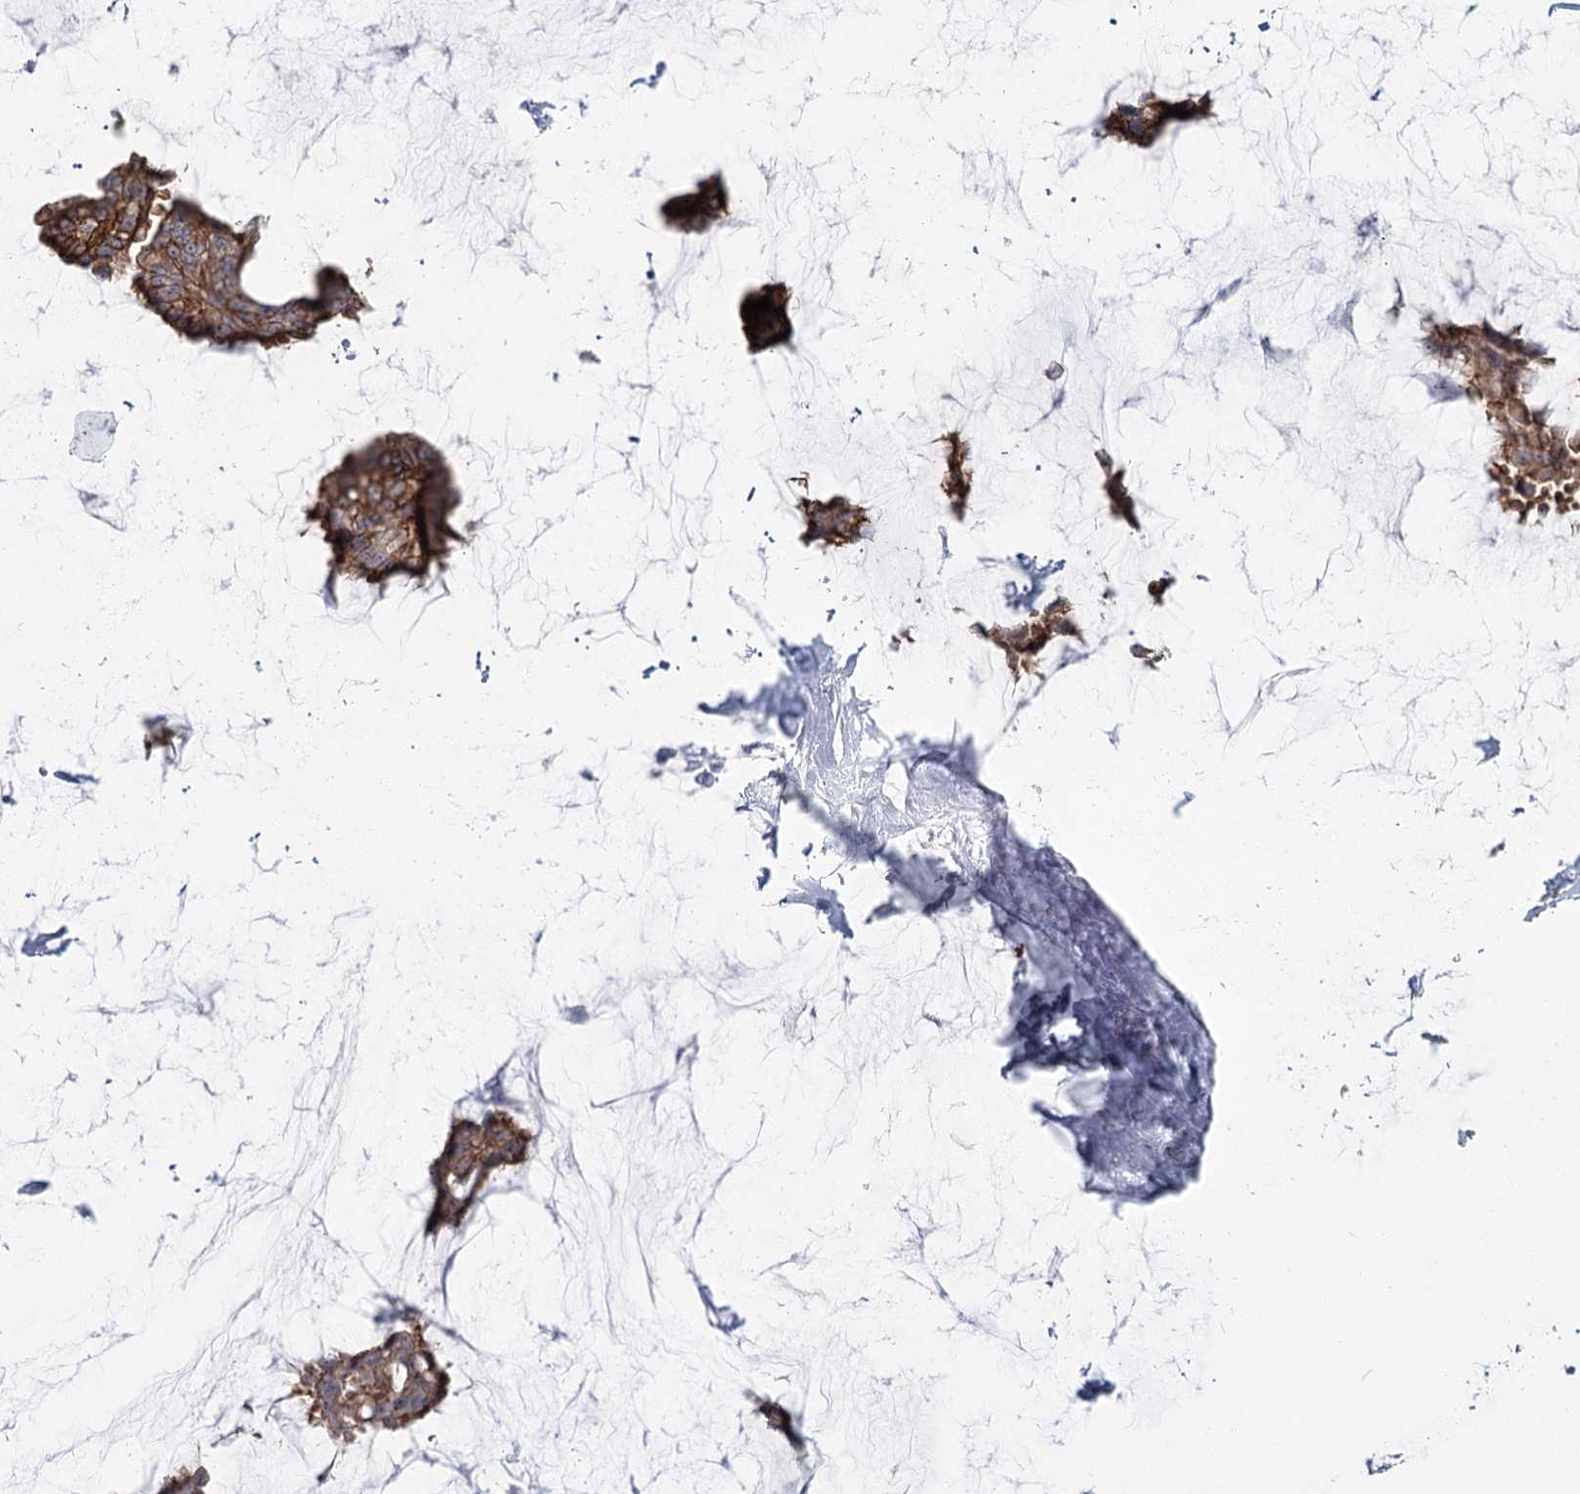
{"staining": {"intensity": "moderate", "quantity": ">75%", "location": "cytoplasmic/membranous"}, "tissue": "breast cancer", "cell_type": "Tumor cells", "image_type": "cancer", "snomed": [{"axis": "morphology", "description": "Duct carcinoma"}, {"axis": "topography", "description": "Breast"}], "caption": "Immunohistochemical staining of breast cancer (intraductal carcinoma) reveals moderate cytoplasmic/membranous protein expression in about >75% of tumor cells.", "gene": "ABHD8", "patient": {"sex": "female", "age": 93}}